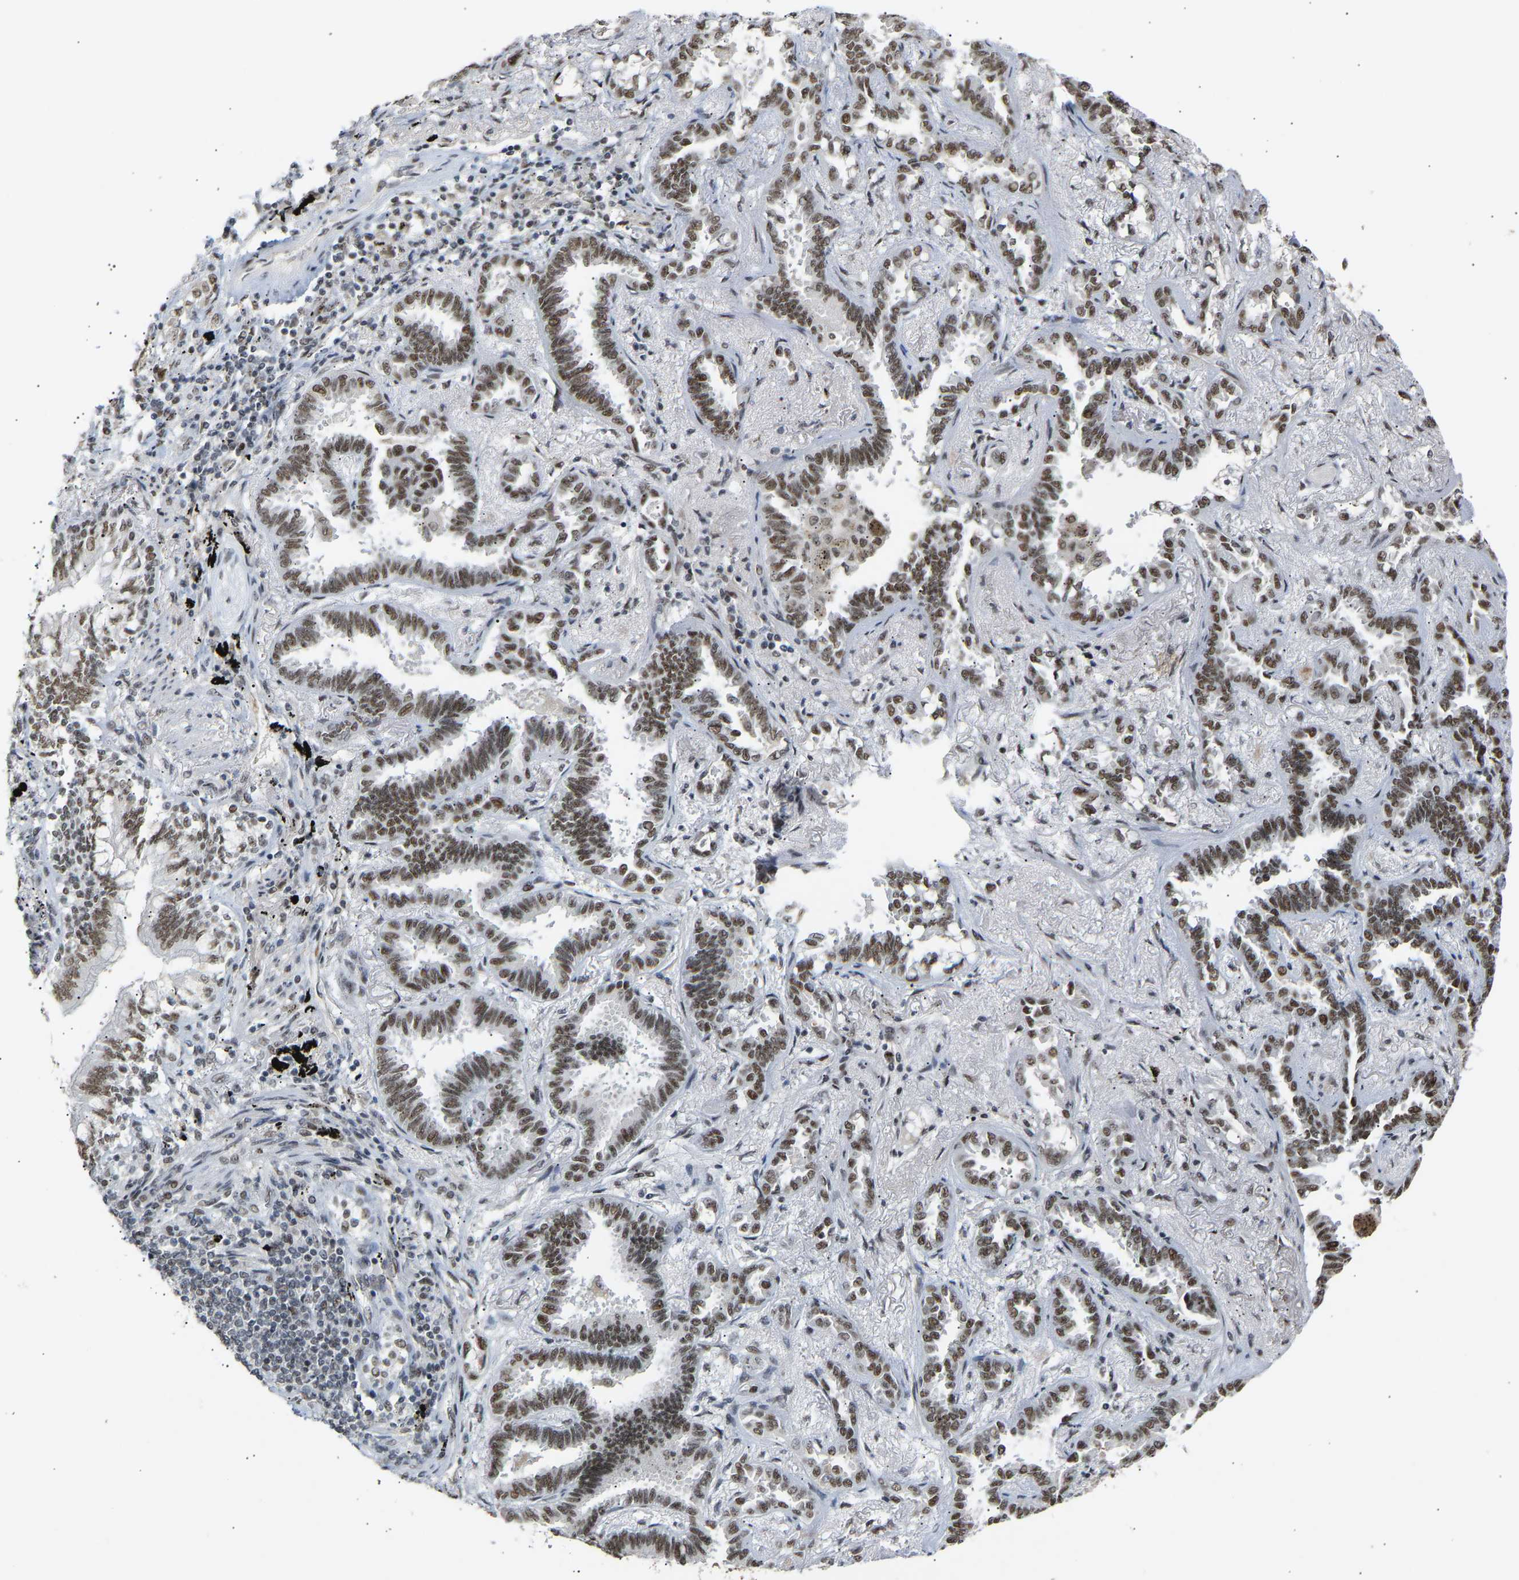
{"staining": {"intensity": "moderate", "quantity": ">75%", "location": "nuclear"}, "tissue": "lung cancer", "cell_type": "Tumor cells", "image_type": "cancer", "snomed": [{"axis": "morphology", "description": "Adenocarcinoma, NOS"}, {"axis": "topography", "description": "Lung"}], "caption": "A brown stain shows moderate nuclear positivity of a protein in adenocarcinoma (lung) tumor cells.", "gene": "NELFB", "patient": {"sex": "male", "age": 59}}